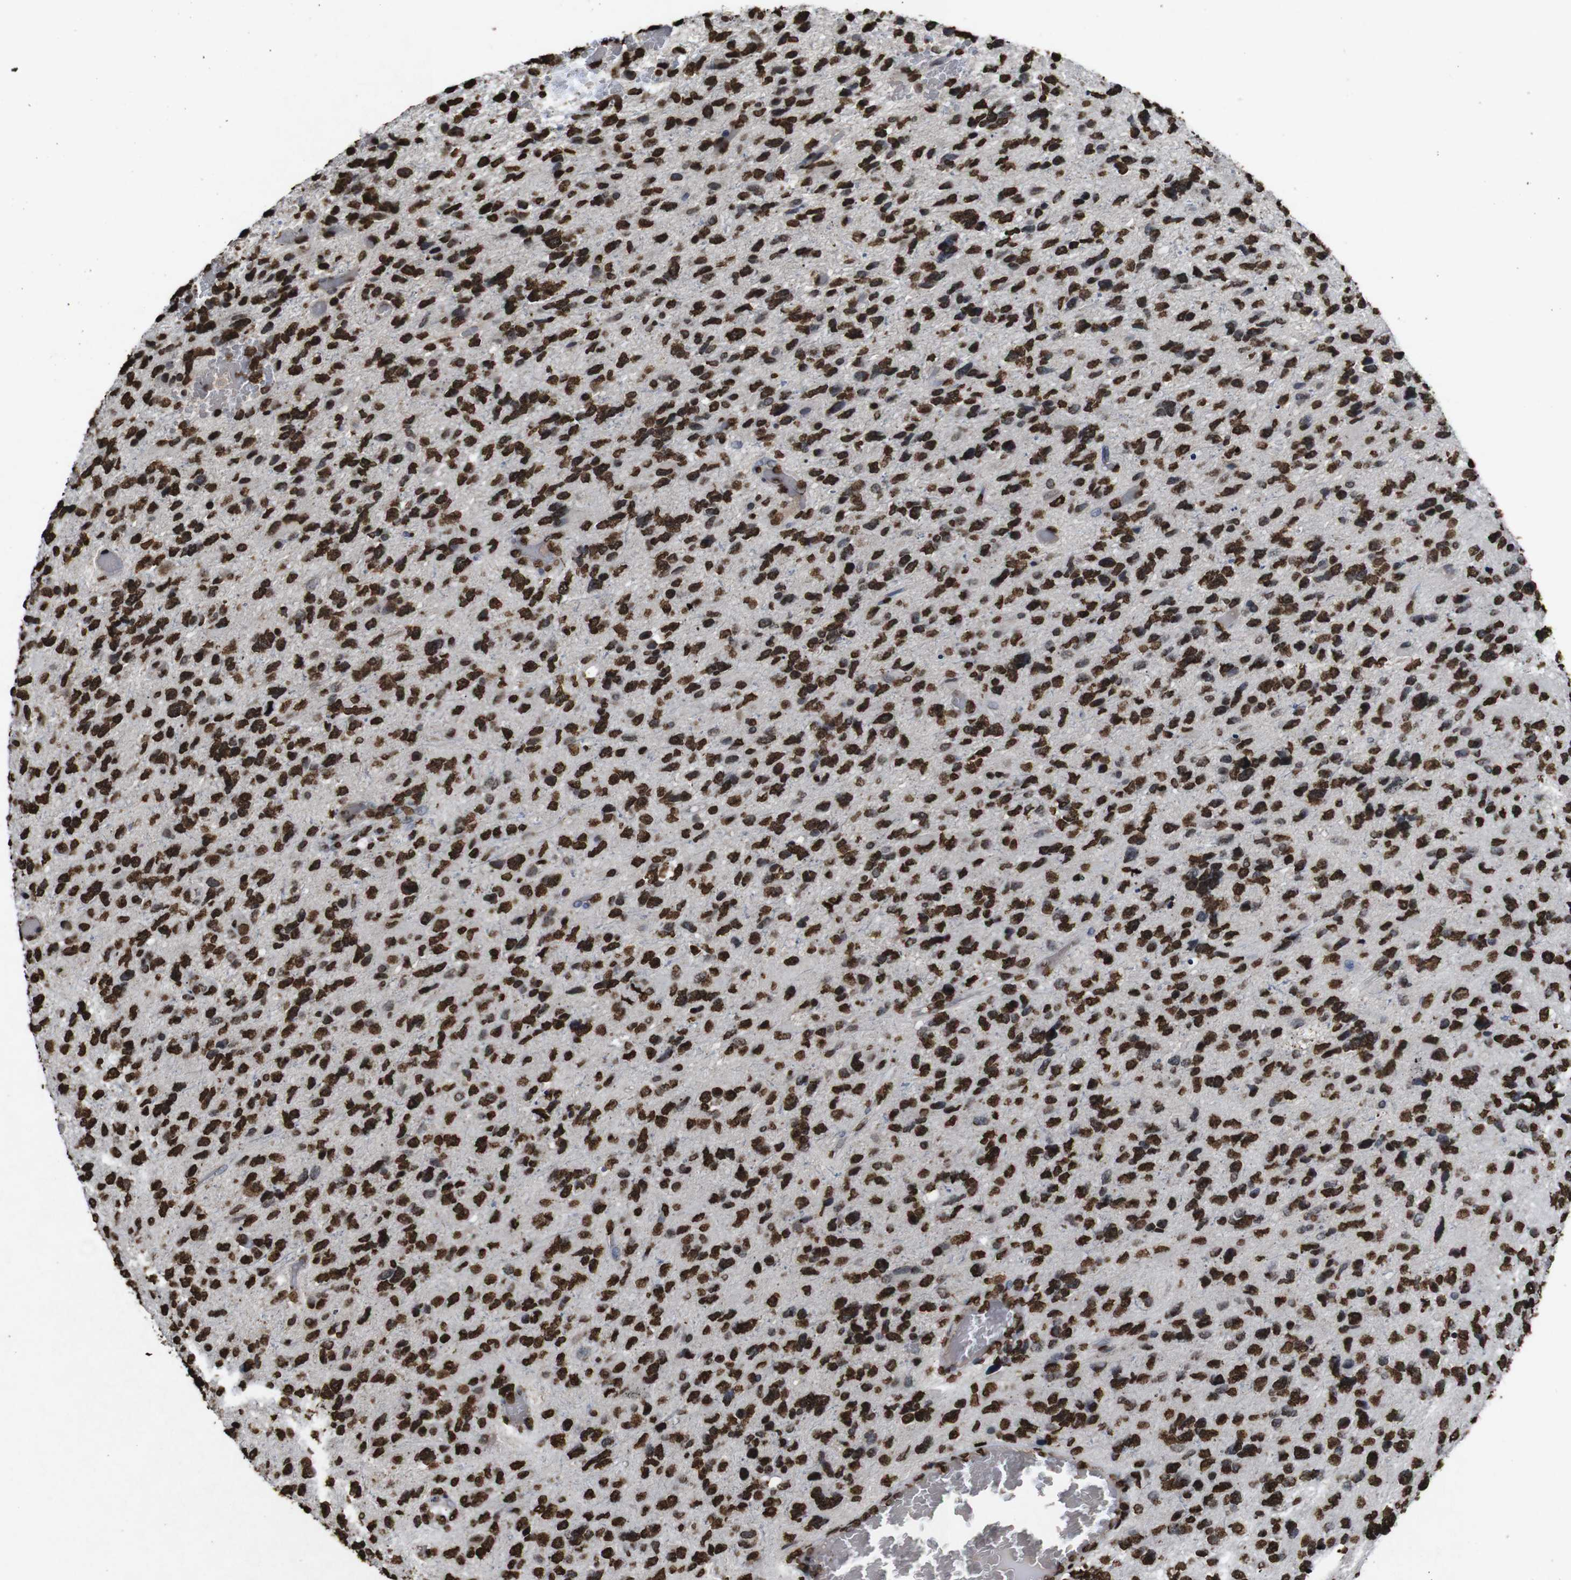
{"staining": {"intensity": "strong", "quantity": ">75%", "location": "nuclear"}, "tissue": "glioma", "cell_type": "Tumor cells", "image_type": "cancer", "snomed": [{"axis": "morphology", "description": "Glioma, malignant, High grade"}, {"axis": "topography", "description": "Brain"}], "caption": "There is high levels of strong nuclear expression in tumor cells of malignant high-grade glioma, as demonstrated by immunohistochemical staining (brown color).", "gene": "MDM2", "patient": {"sex": "female", "age": 58}}